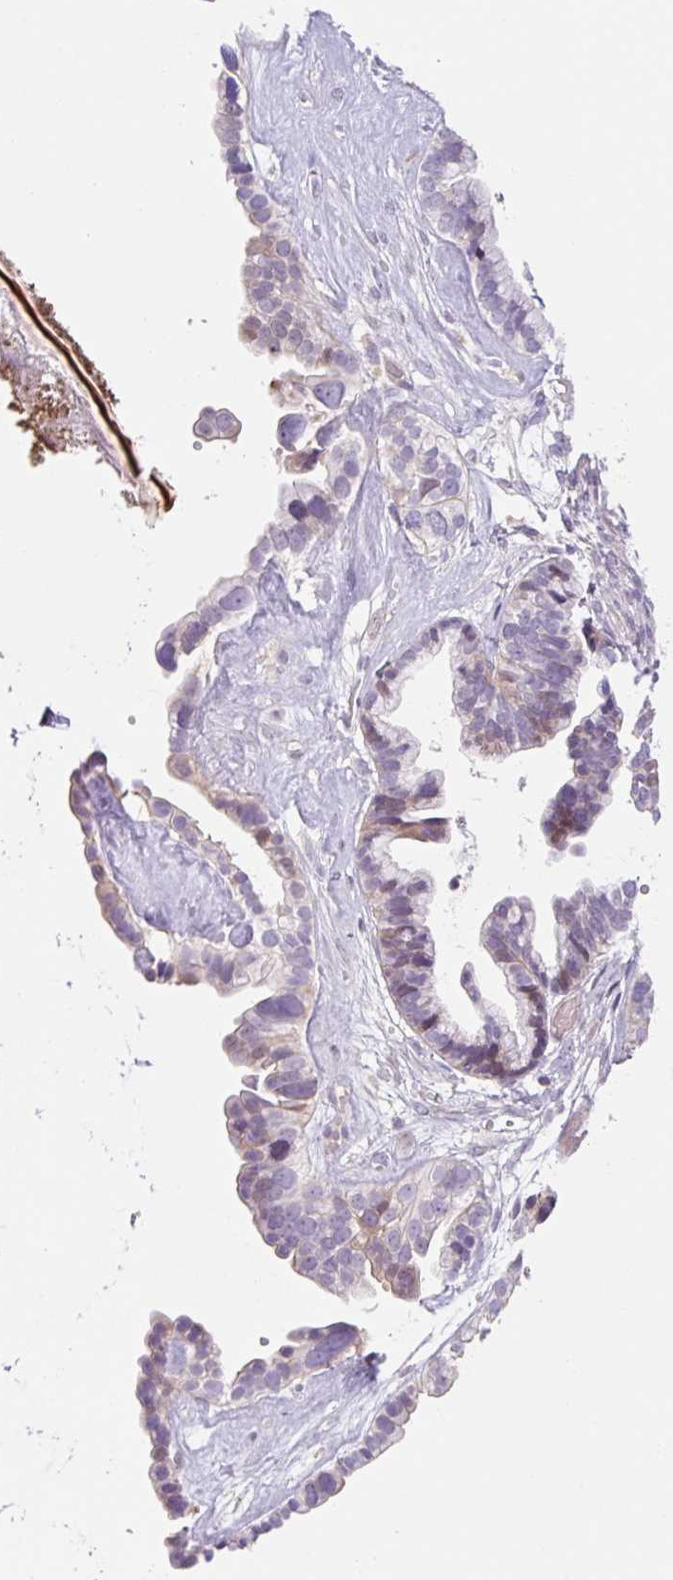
{"staining": {"intensity": "moderate", "quantity": "<25%", "location": "nuclear"}, "tissue": "ovarian cancer", "cell_type": "Tumor cells", "image_type": "cancer", "snomed": [{"axis": "morphology", "description": "Cystadenocarcinoma, serous, NOS"}, {"axis": "topography", "description": "Ovary"}], "caption": "DAB immunohistochemical staining of ovarian serous cystadenocarcinoma demonstrates moderate nuclear protein positivity in approximately <25% of tumor cells.", "gene": "ZNF552", "patient": {"sex": "female", "age": 56}}